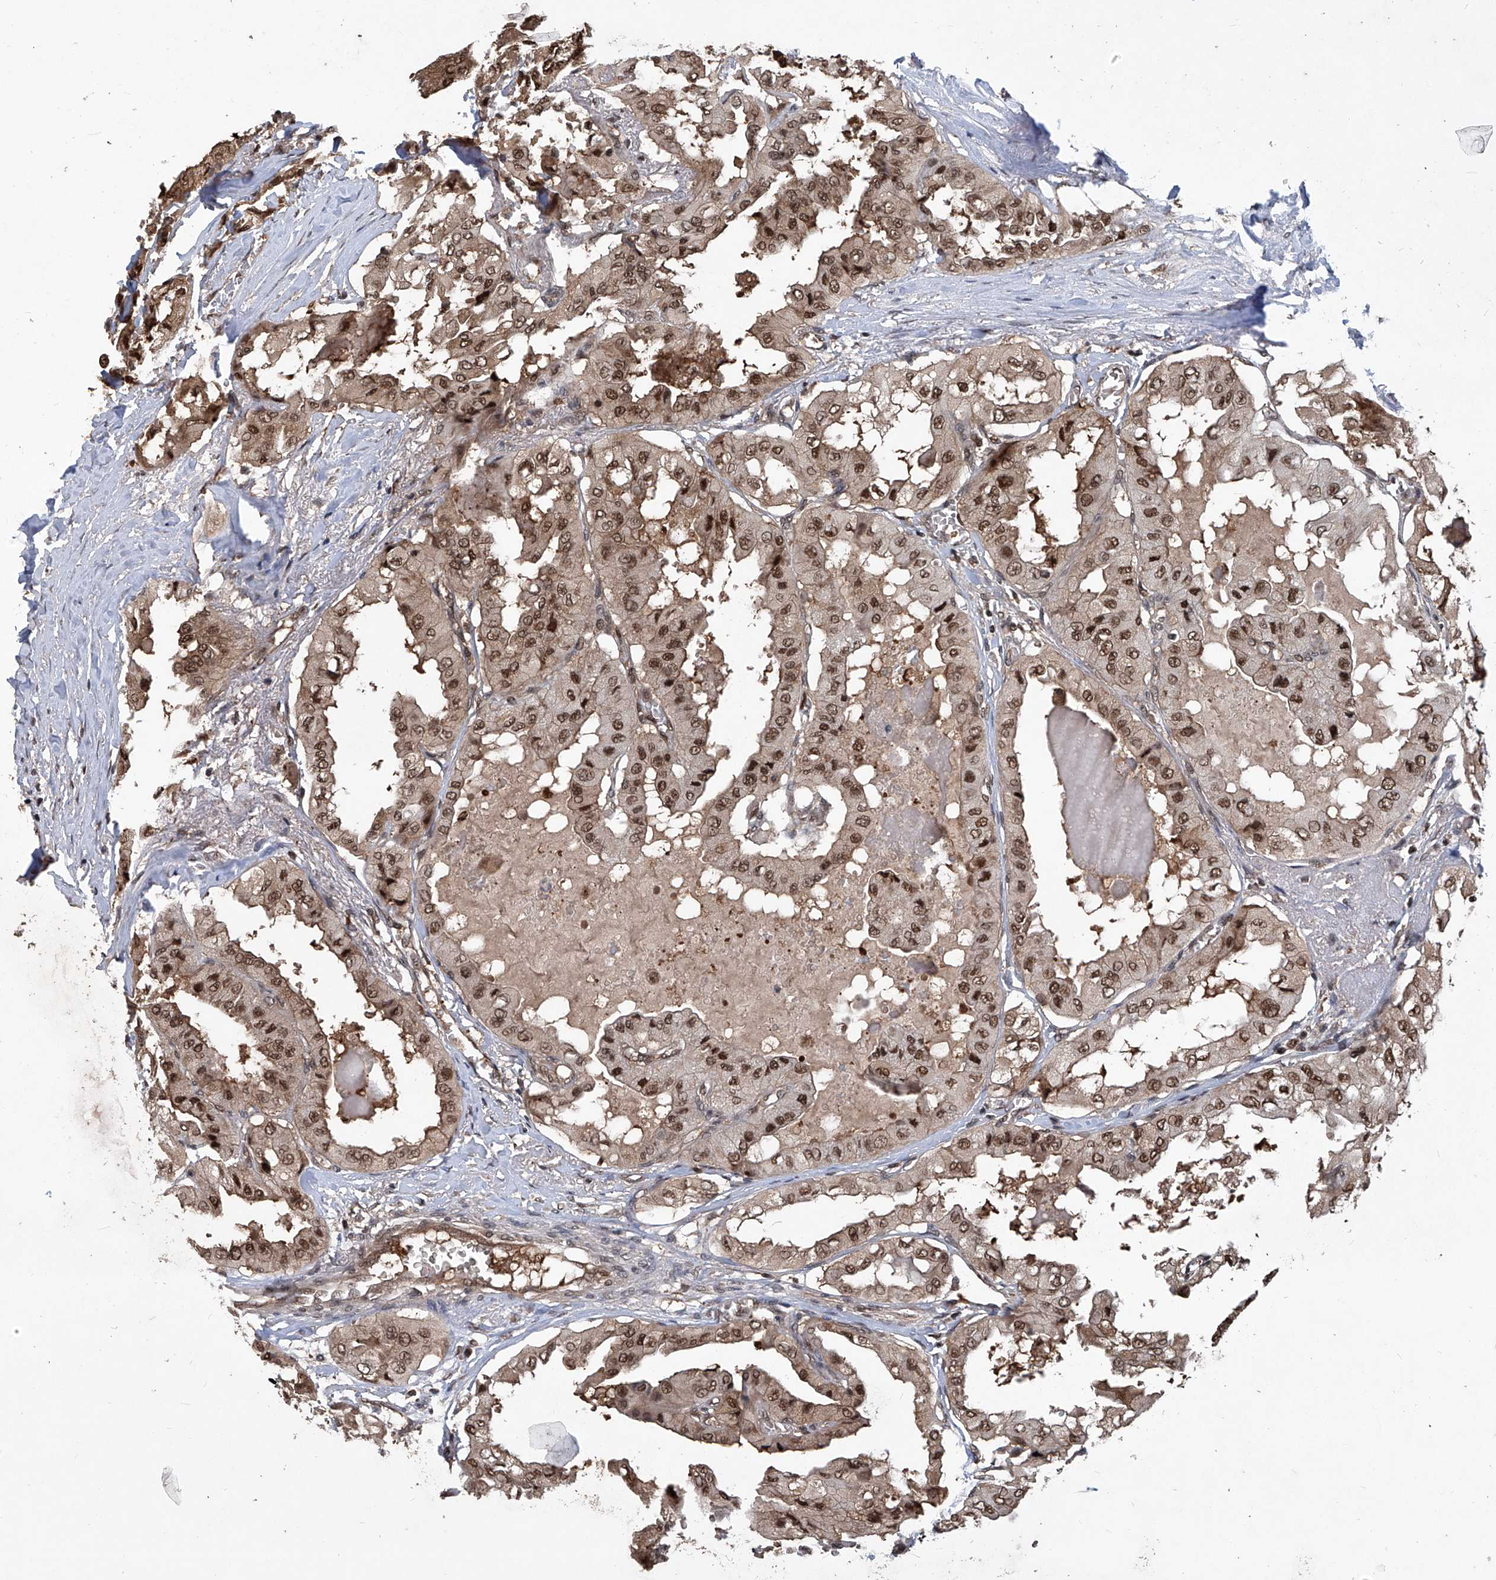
{"staining": {"intensity": "moderate", "quantity": ">75%", "location": "cytoplasmic/membranous,nuclear"}, "tissue": "thyroid cancer", "cell_type": "Tumor cells", "image_type": "cancer", "snomed": [{"axis": "morphology", "description": "Papillary adenocarcinoma, NOS"}, {"axis": "topography", "description": "Thyroid gland"}], "caption": "Moderate cytoplasmic/membranous and nuclear protein positivity is present in approximately >75% of tumor cells in thyroid papillary adenocarcinoma.", "gene": "PSMB1", "patient": {"sex": "female", "age": 59}}